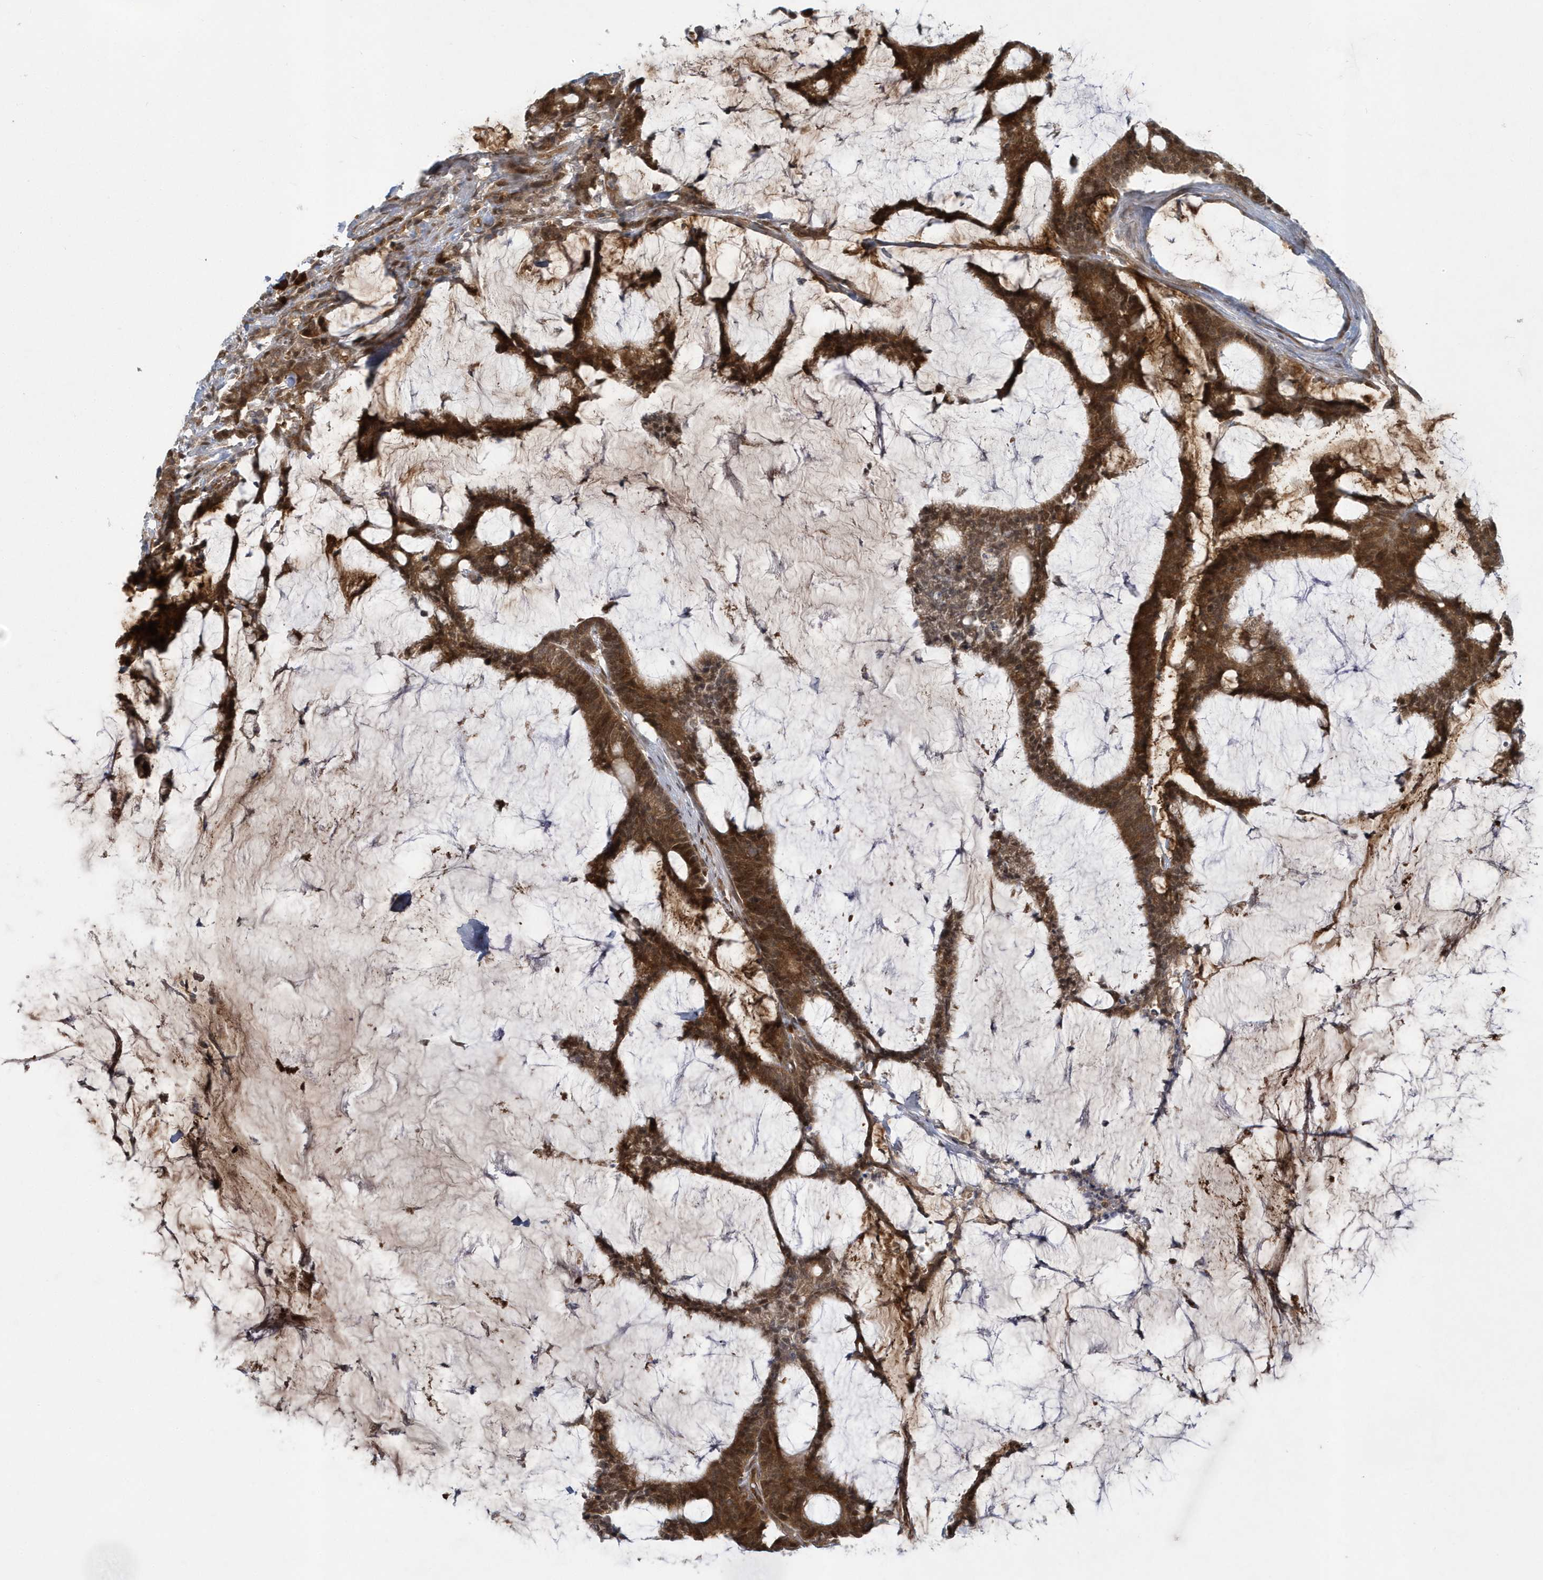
{"staining": {"intensity": "strong", "quantity": ">75%", "location": "cytoplasmic/membranous"}, "tissue": "colorectal cancer", "cell_type": "Tumor cells", "image_type": "cancer", "snomed": [{"axis": "morphology", "description": "Adenocarcinoma, NOS"}, {"axis": "topography", "description": "Colon"}], "caption": "A high-resolution photomicrograph shows IHC staining of colorectal adenocarcinoma, which reveals strong cytoplasmic/membranous positivity in approximately >75% of tumor cells.", "gene": "ATG4A", "patient": {"sex": "female", "age": 84}}